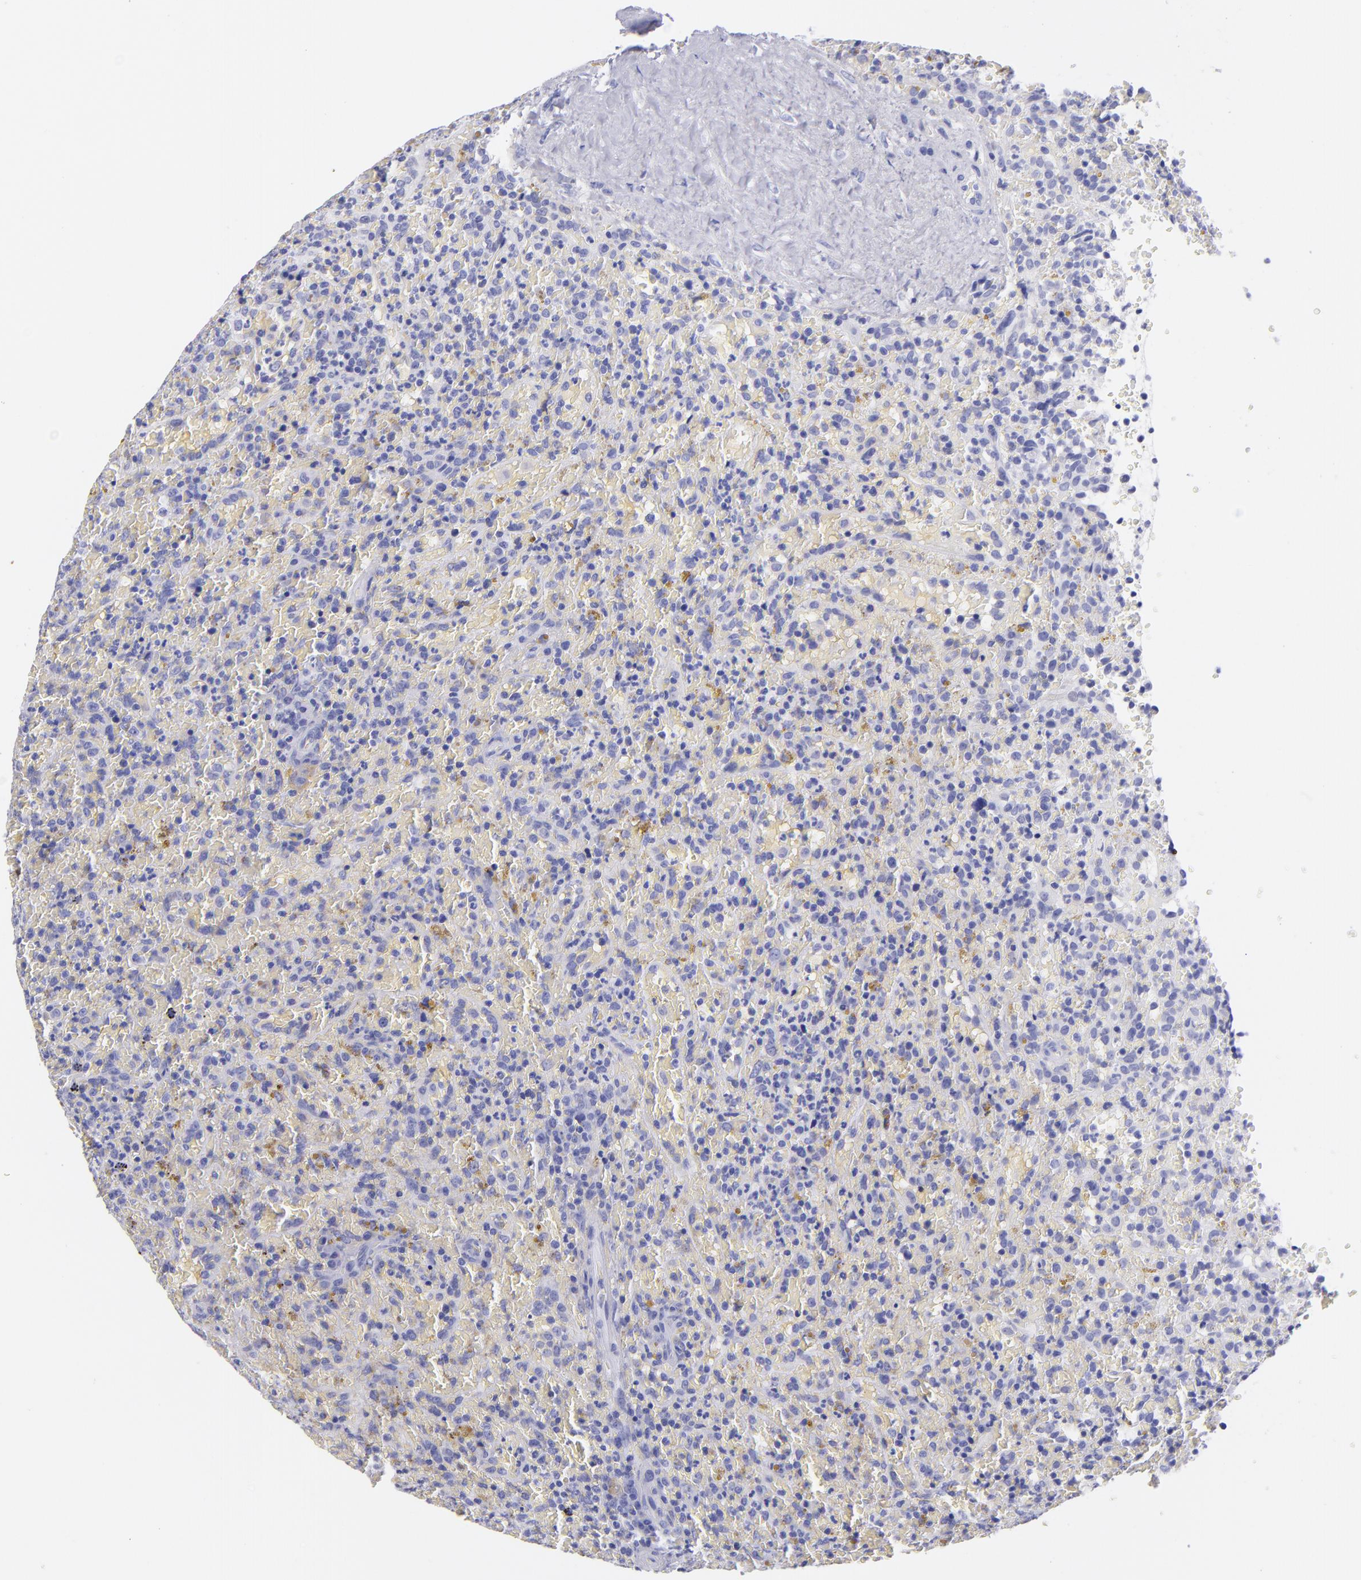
{"staining": {"intensity": "negative", "quantity": "none", "location": "none"}, "tissue": "lymphoma", "cell_type": "Tumor cells", "image_type": "cancer", "snomed": [{"axis": "morphology", "description": "Malignant lymphoma, non-Hodgkin's type, High grade"}, {"axis": "topography", "description": "Spleen"}, {"axis": "topography", "description": "Lymph node"}], "caption": "High magnification brightfield microscopy of high-grade malignant lymphoma, non-Hodgkin's type stained with DAB (brown) and counterstained with hematoxylin (blue): tumor cells show no significant positivity.", "gene": "CNP", "patient": {"sex": "female", "age": 70}}